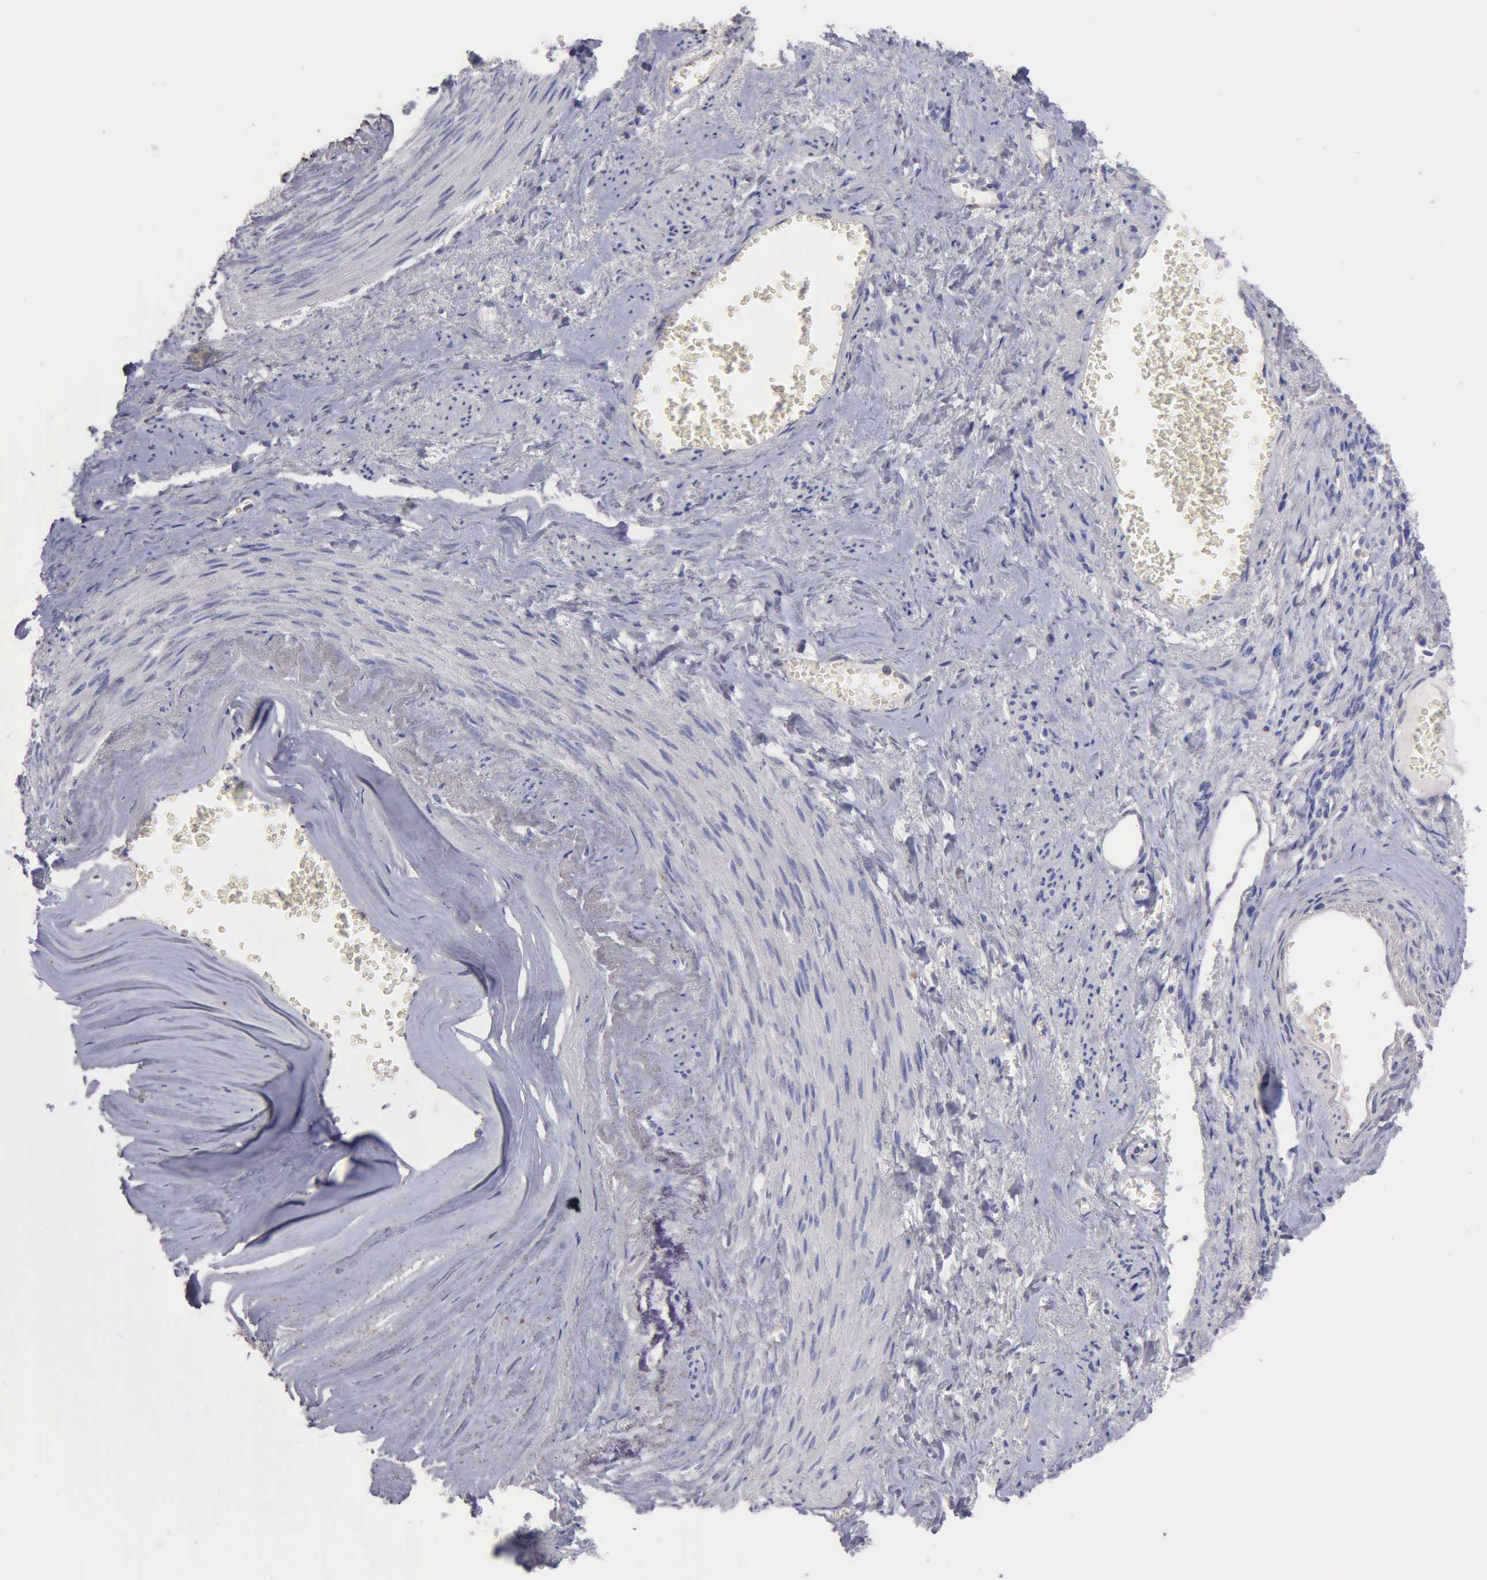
{"staining": {"intensity": "negative", "quantity": "none", "location": "none"}, "tissue": "endometrial cancer", "cell_type": "Tumor cells", "image_type": "cancer", "snomed": [{"axis": "morphology", "description": "Adenocarcinoma, NOS"}, {"axis": "topography", "description": "Endometrium"}], "caption": "Human endometrial adenocarcinoma stained for a protein using immunohistochemistry (IHC) shows no positivity in tumor cells.", "gene": "APP", "patient": {"sex": "female", "age": 75}}